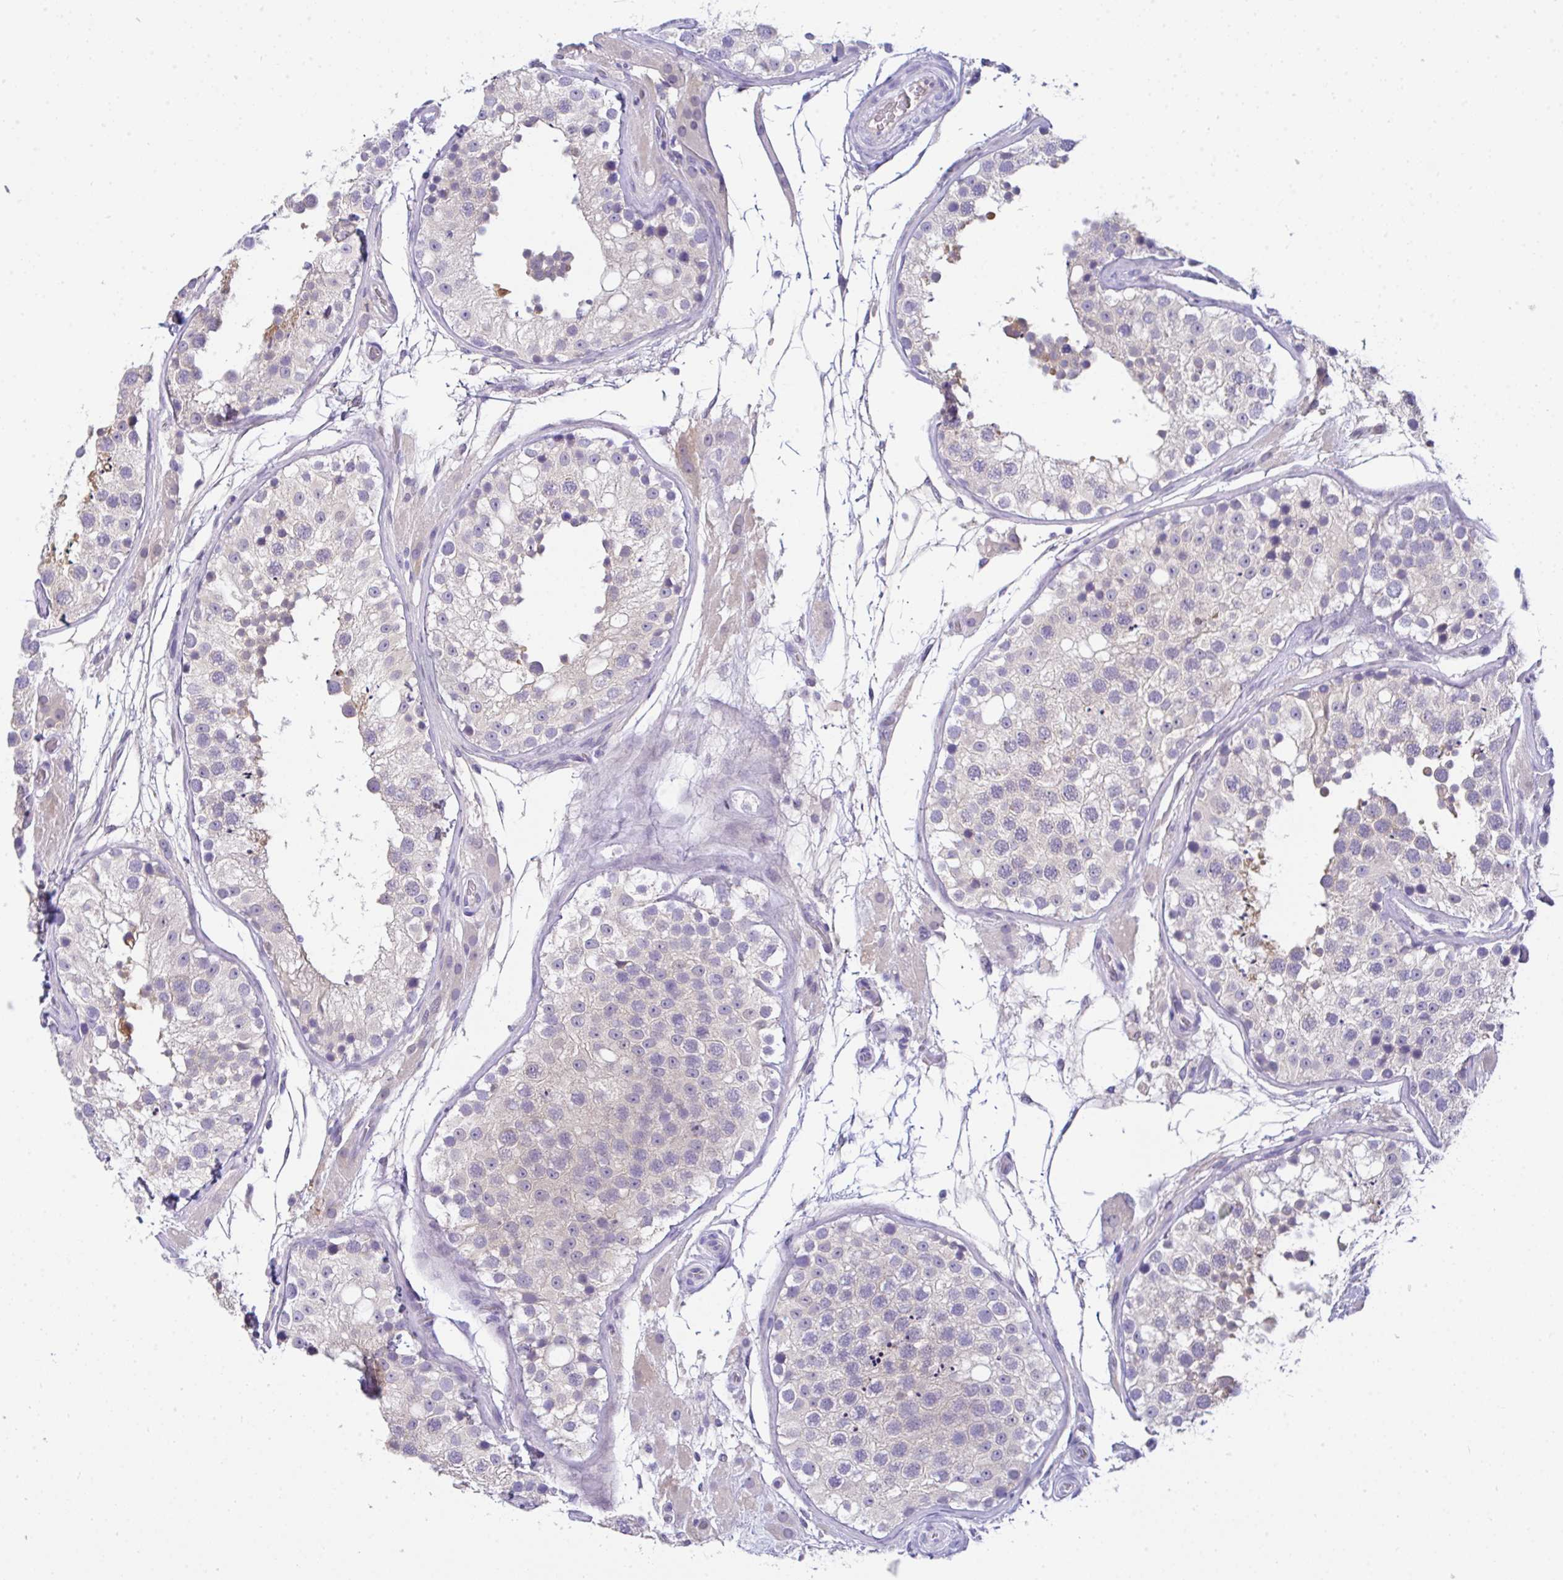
{"staining": {"intensity": "weak", "quantity": "<25%", "location": "cytoplasmic/membranous"}, "tissue": "testis", "cell_type": "Cells in seminiferous ducts", "image_type": "normal", "snomed": [{"axis": "morphology", "description": "Normal tissue, NOS"}, {"axis": "topography", "description": "Testis"}], "caption": "The IHC image has no significant staining in cells in seminiferous ducts of testis.", "gene": "SERPINE3", "patient": {"sex": "male", "age": 26}}